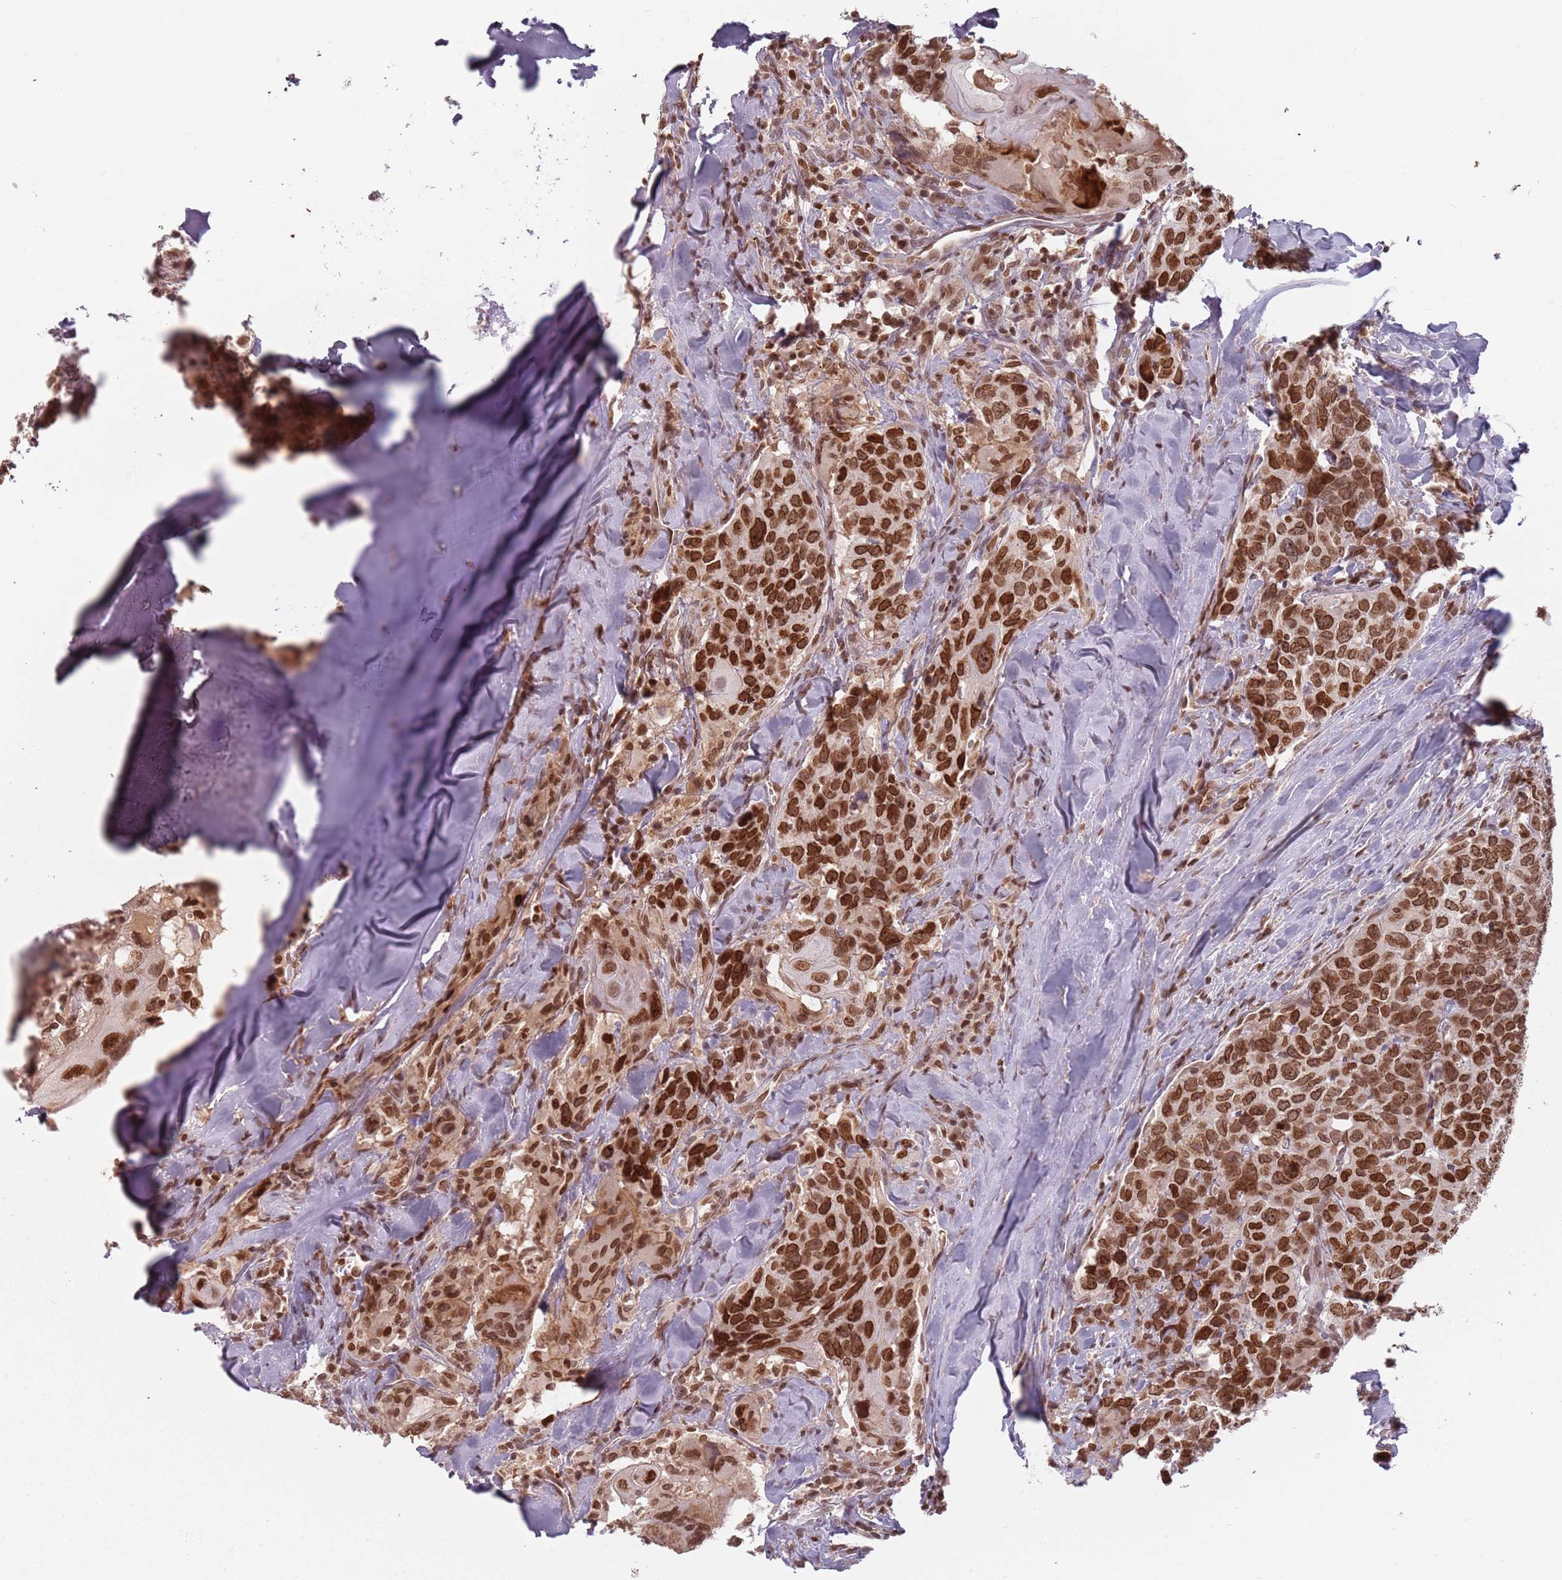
{"staining": {"intensity": "strong", "quantity": ">75%", "location": "cytoplasmic/membranous,nuclear"}, "tissue": "head and neck cancer", "cell_type": "Tumor cells", "image_type": "cancer", "snomed": [{"axis": "morphology", "description": "Normal tissue, NOS"}, {"axis": "morphology", "description": "Squamous cell carcinoma, NOS"}, {"axis": "topography", "description": "Skeletal muscle"}, {"axis": "topography", "description": "Vascular tissue"}, {"axis": "topography", "description": "Peripheral nerve tissue"}, {"axis": "topography", "description": "Head-Neck"}], "caption": "Head and neck cancer (squamous cell carcinoma) stained for a protein (brown) demonstrates strong cytoplasmic/membranous and nuclear positive positivity in about >75% of tumor cells.", "gene": "NUP50", "patient": {"sex": "male", "age": 66}}